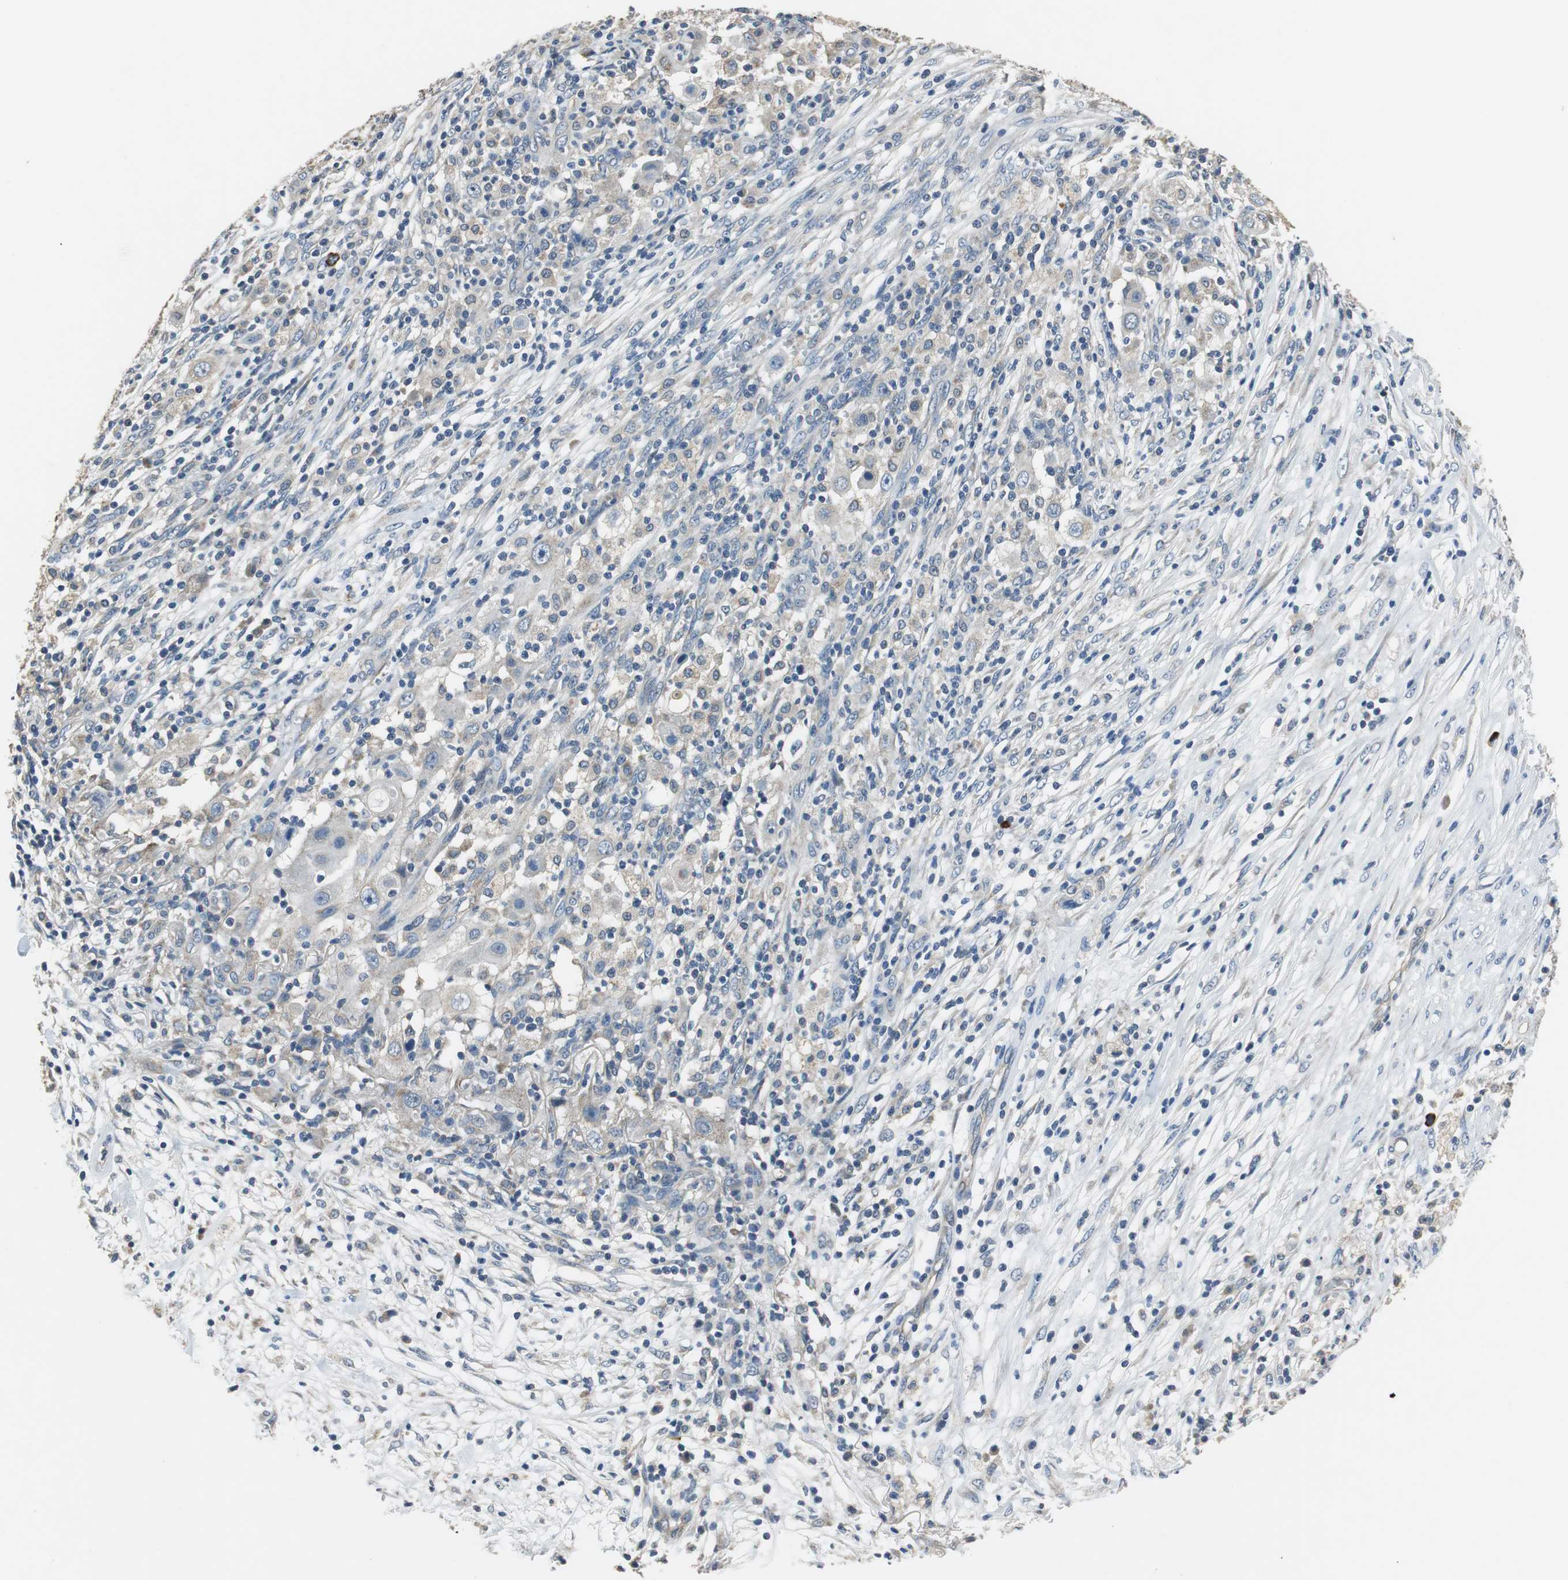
{"staining": {"intensity": "weak", "quantity": "<25%", "location": "cytoplasmic/membranous"}, "tissue": "ovarian cancer", "cell_type": "Tumor cells", "image_type": "cancer", "snomed": [{"axis": "morphology", "description": "Carcinoma, endometroid"}, {"axis": "topography", "description": "Ovary"}], "caption": "There is no significant staining in tumor cells of ovarian endometroid carcinoma.", "gene": "MTIF2", "patient": {"sex": "female", "age": 42}}